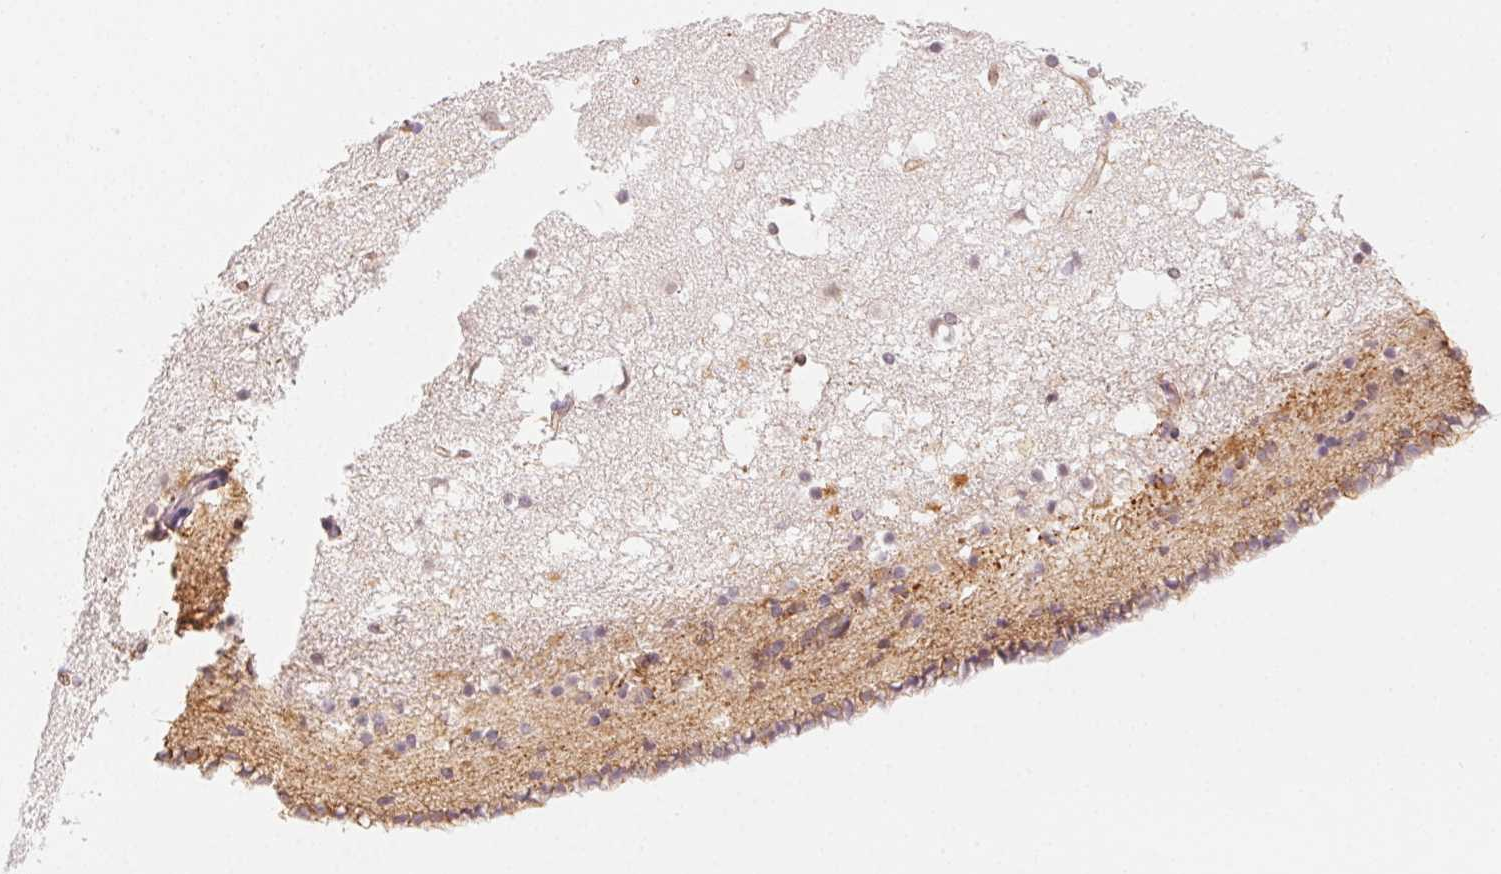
{"staining": {"intensity": "negative", "quantity": "none", "location": "none"}, "tissue": "caudate", "cell_type": "Glial cells", "image_type": "normal", "snomed": [{"axis": "morphology", "description": "Normal tissue, NOS"}, {"axis": "topography", "description": "Lateral ventricle wall"}], "caption": "The micrograph shows no significant positivity in glial cells of caudate.", "gene": "PLA2G4F", "patient": {"sex": "female", "age": 42}}